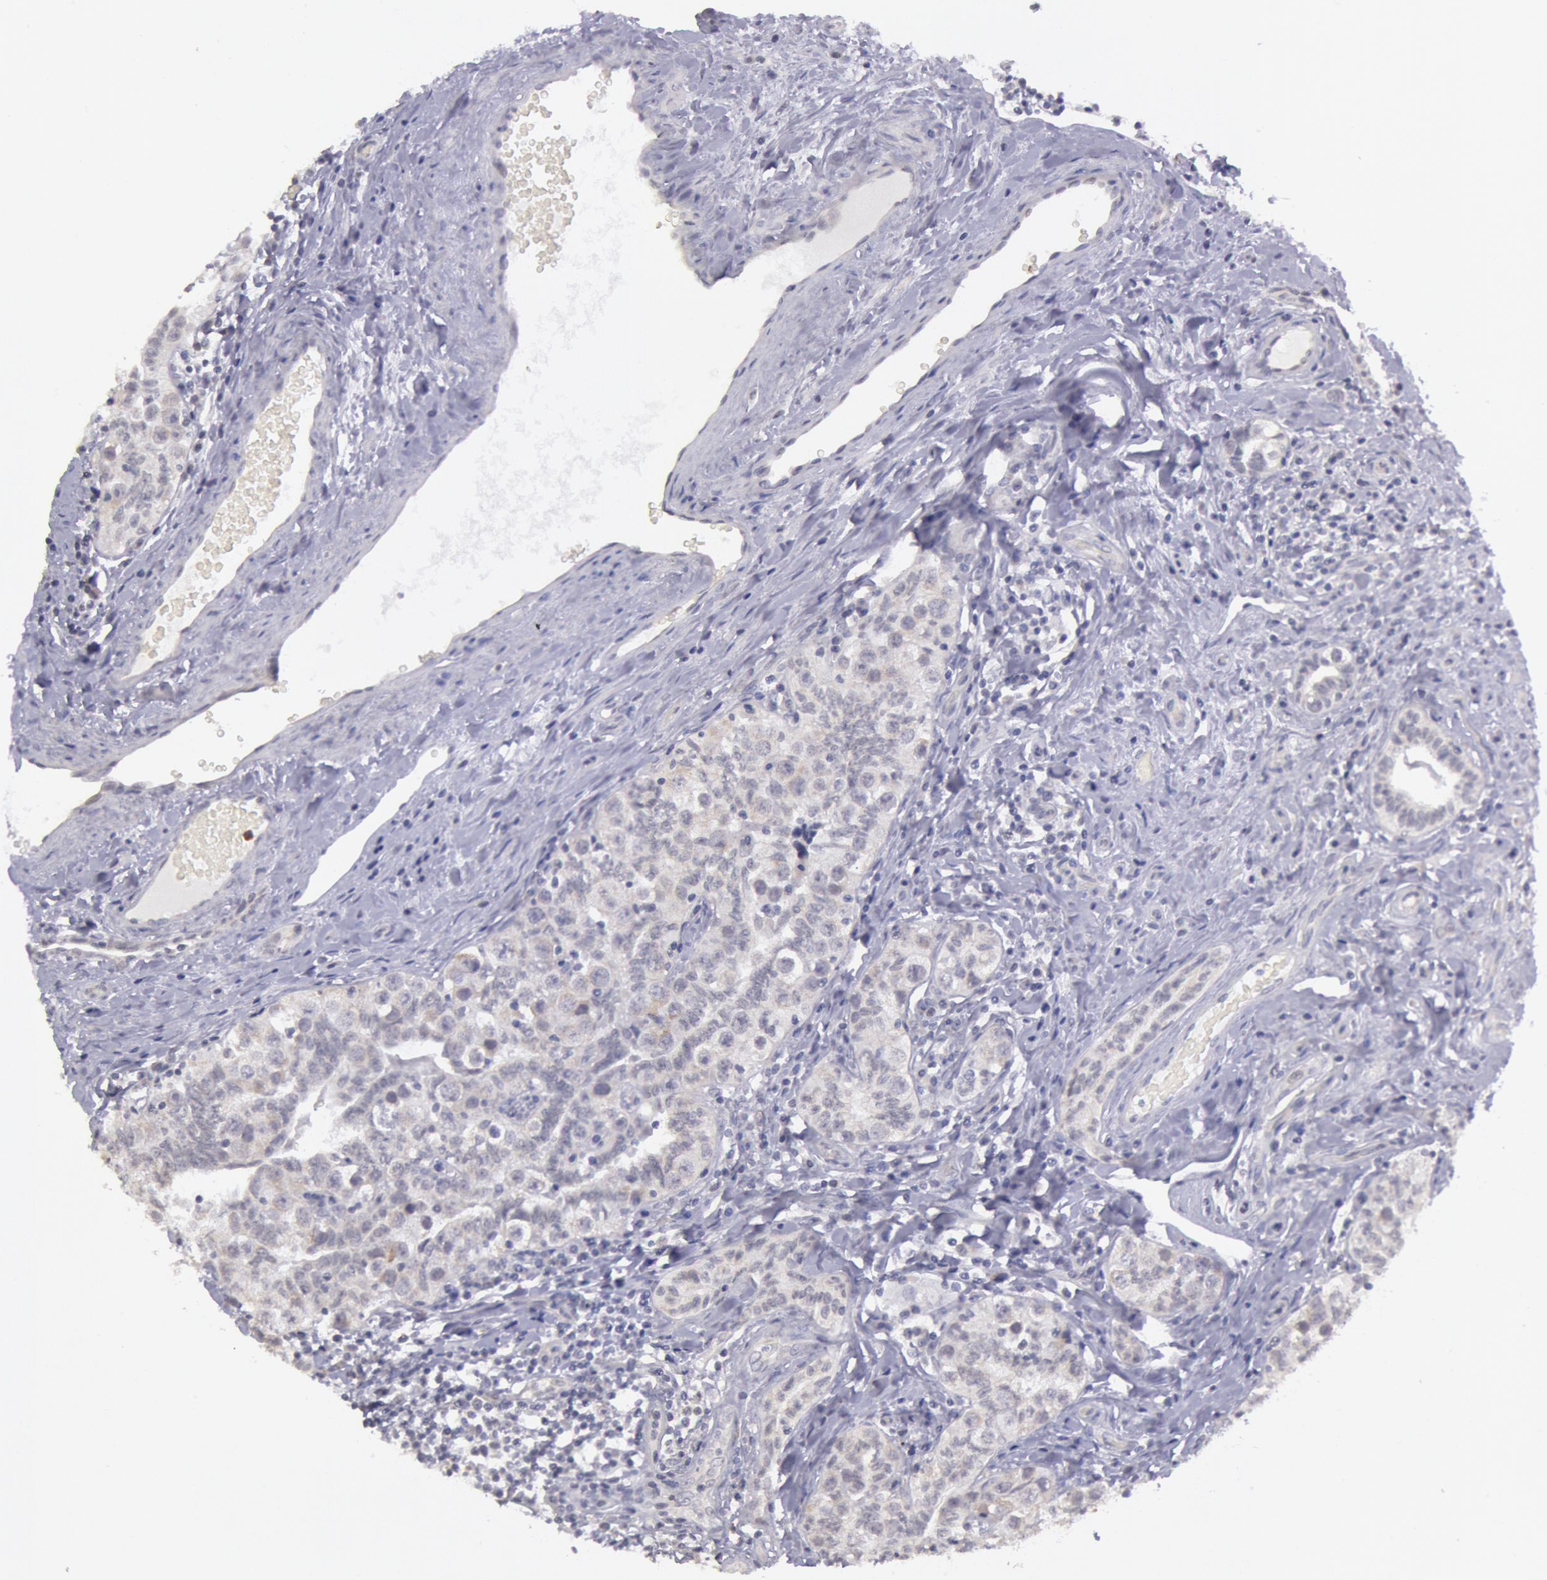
{"staining": {"intensity": "negative", "quantity": "none", "location": "none"}, "tissue": "testis cancer", "cell_type": "Tumor cells", "image_type": "cancer", "snomed": [{"axis": "morphology", "description": "Seminoma, NOS"}, {"axis": "topography", "description": "Testis"}], "caption": "Tumor cells are negative for protein expression in human testis seminoma.", "gene": "KDM6A", "patient": {"sex": "male", "age": 32}}